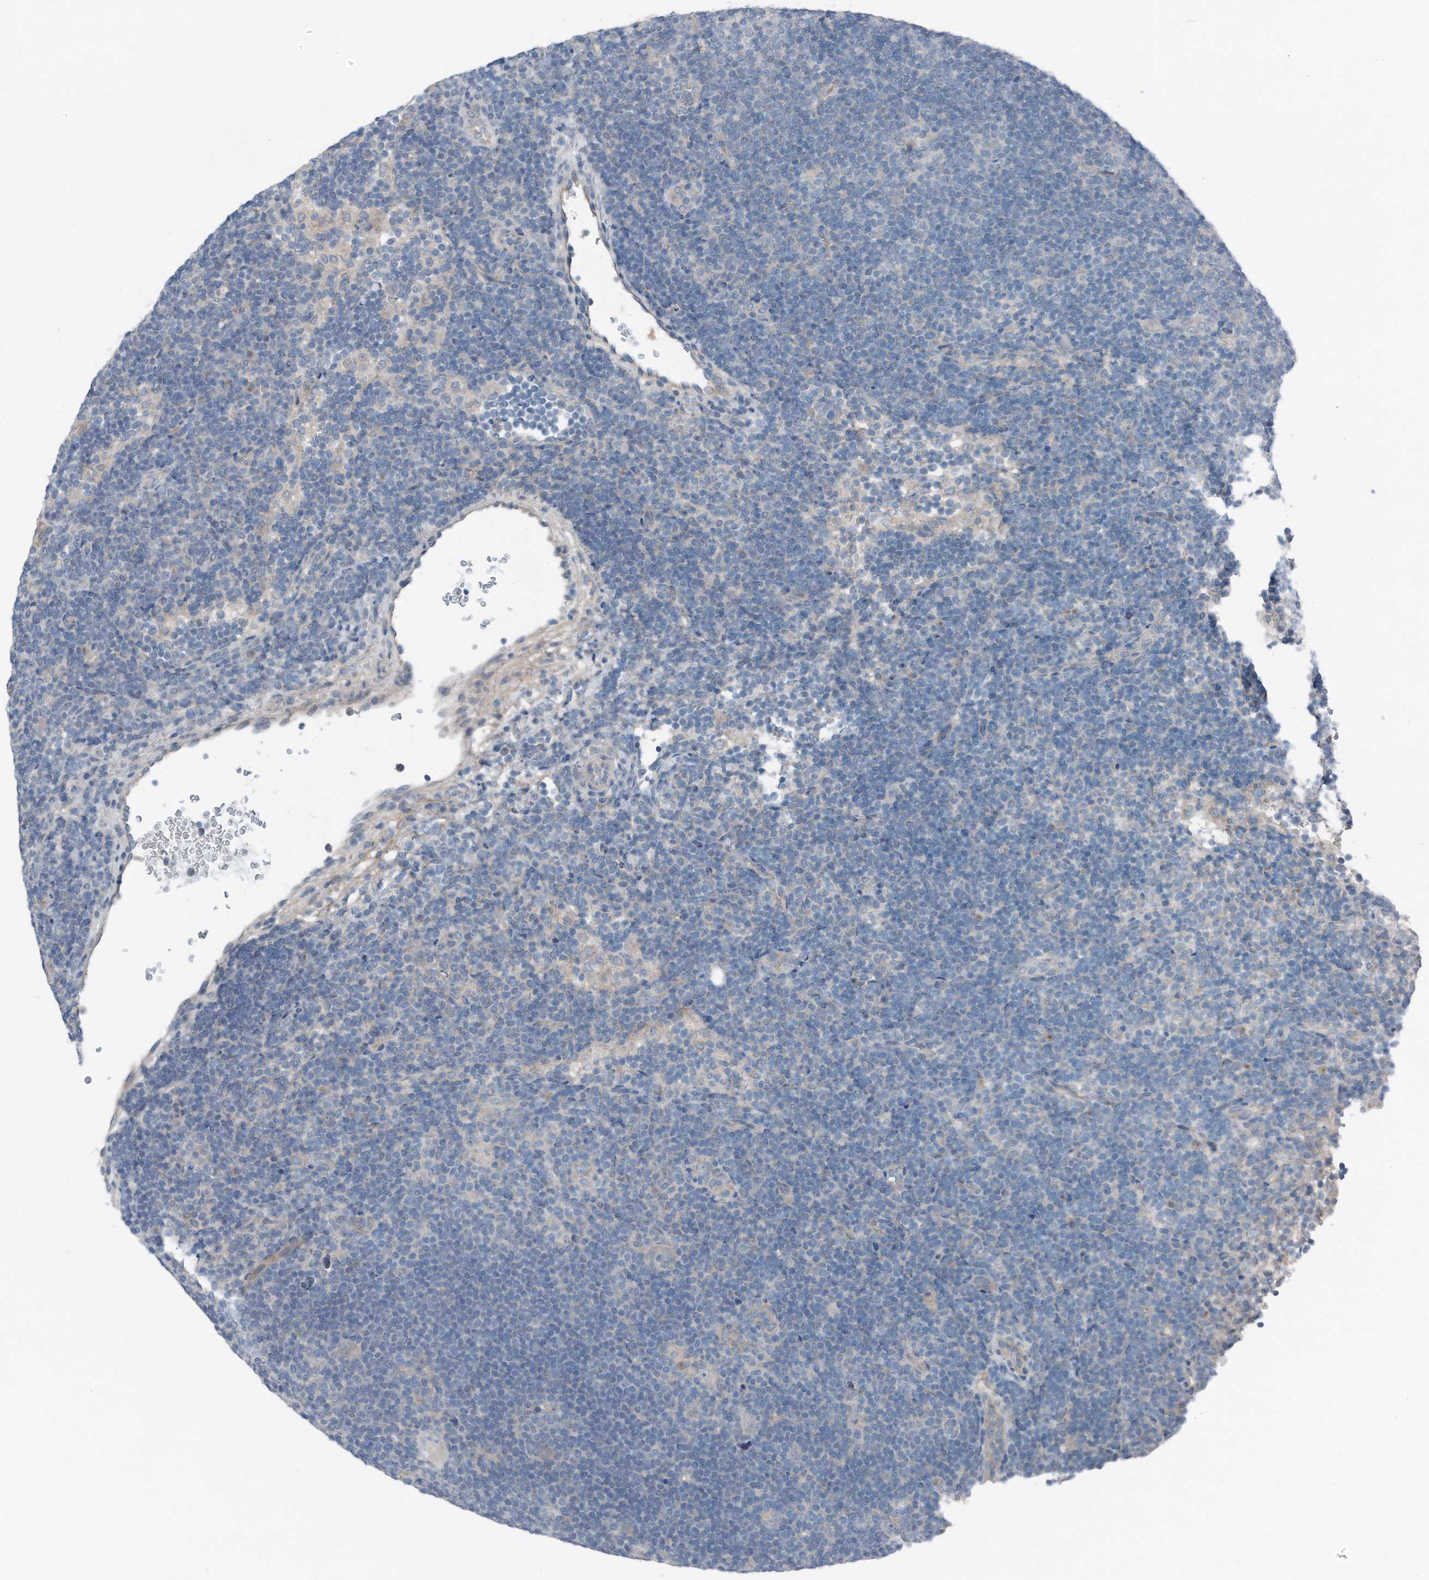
{"staining": {"intensity": "negative", "quantity": "none", "location": "none"}, "tissue": "lymphoma", "cell_type": "Tumor cells", "image_type": "cancer", "snomed": [{"axis": "morphology", "description": "Hodgkin's disease, NOS"}, {"axis": "topography", "description": "Lymph node"}], "caption": "This histopathology image is of Hodgkin's disease stained with IHC to label a protein in brown with the nuclei are counter-stained blue. There is no staining in tumor cells. (DAB immunohistochemistry (IHC) with hematoxylin counter stain).", "gene": "YRDC", "patient": {"sex": "female", "age": 57}}